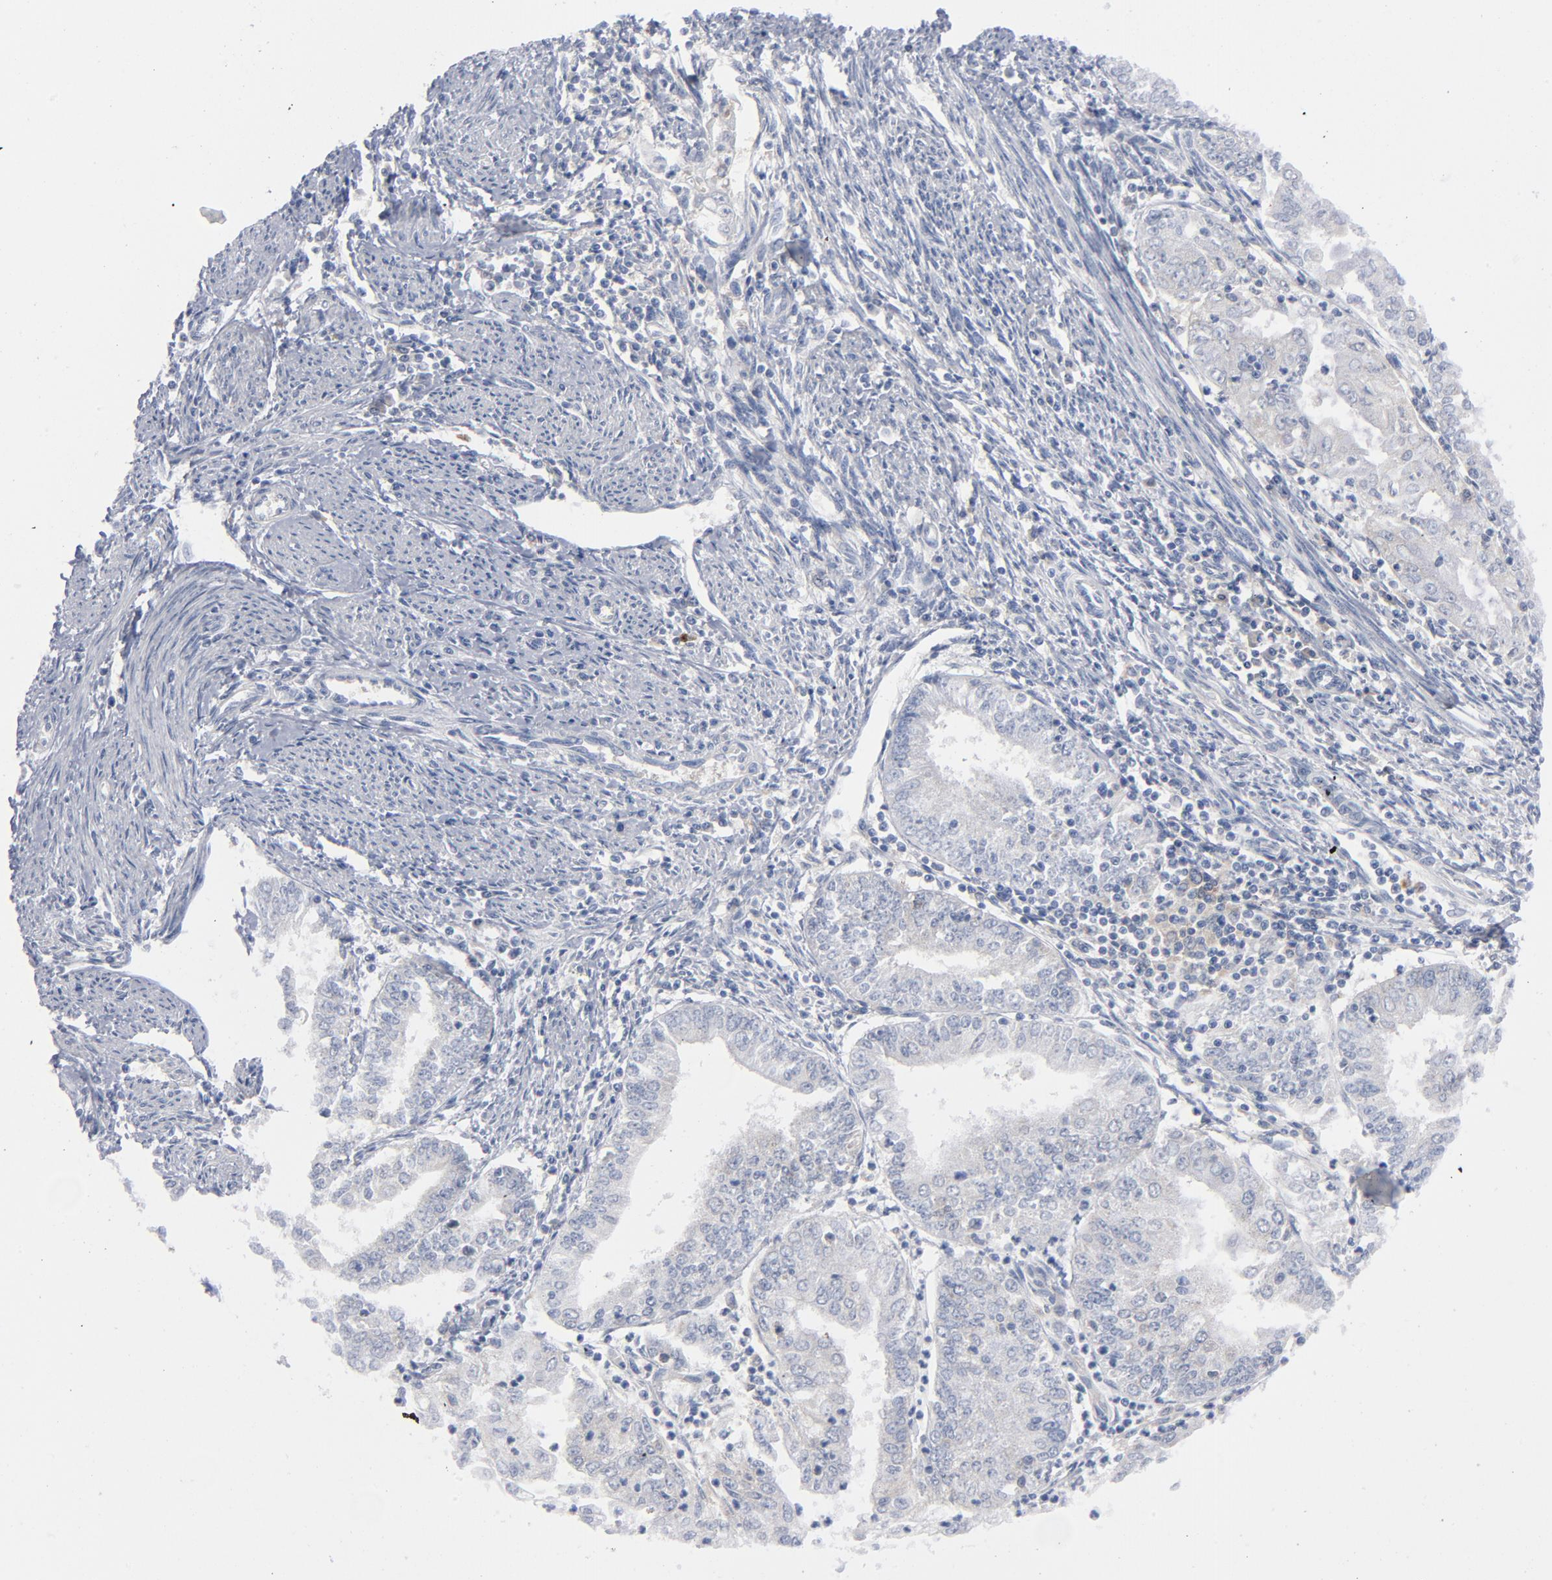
{"staining": {"intensity": "negative", "quantity": "none", "location": "none"}, "tissue": "endometrial cancer", "cell_type": "Tumor cells", "image_type": "cancer", "snomed": [{"axis": "morphology", "description": "Adenocarcinoma, NOS"}, {"axis": "topography", "description": "Endometrium"}], "caption": "Immunohistochemistry photomicrograph of neoplastic tissue: adenocarcinoma (endometrial) stained with DAB reveals no significant protein positivity in tumor cells.", "gene": "CD86", "patient": {"sex": "female", "age": 75}}